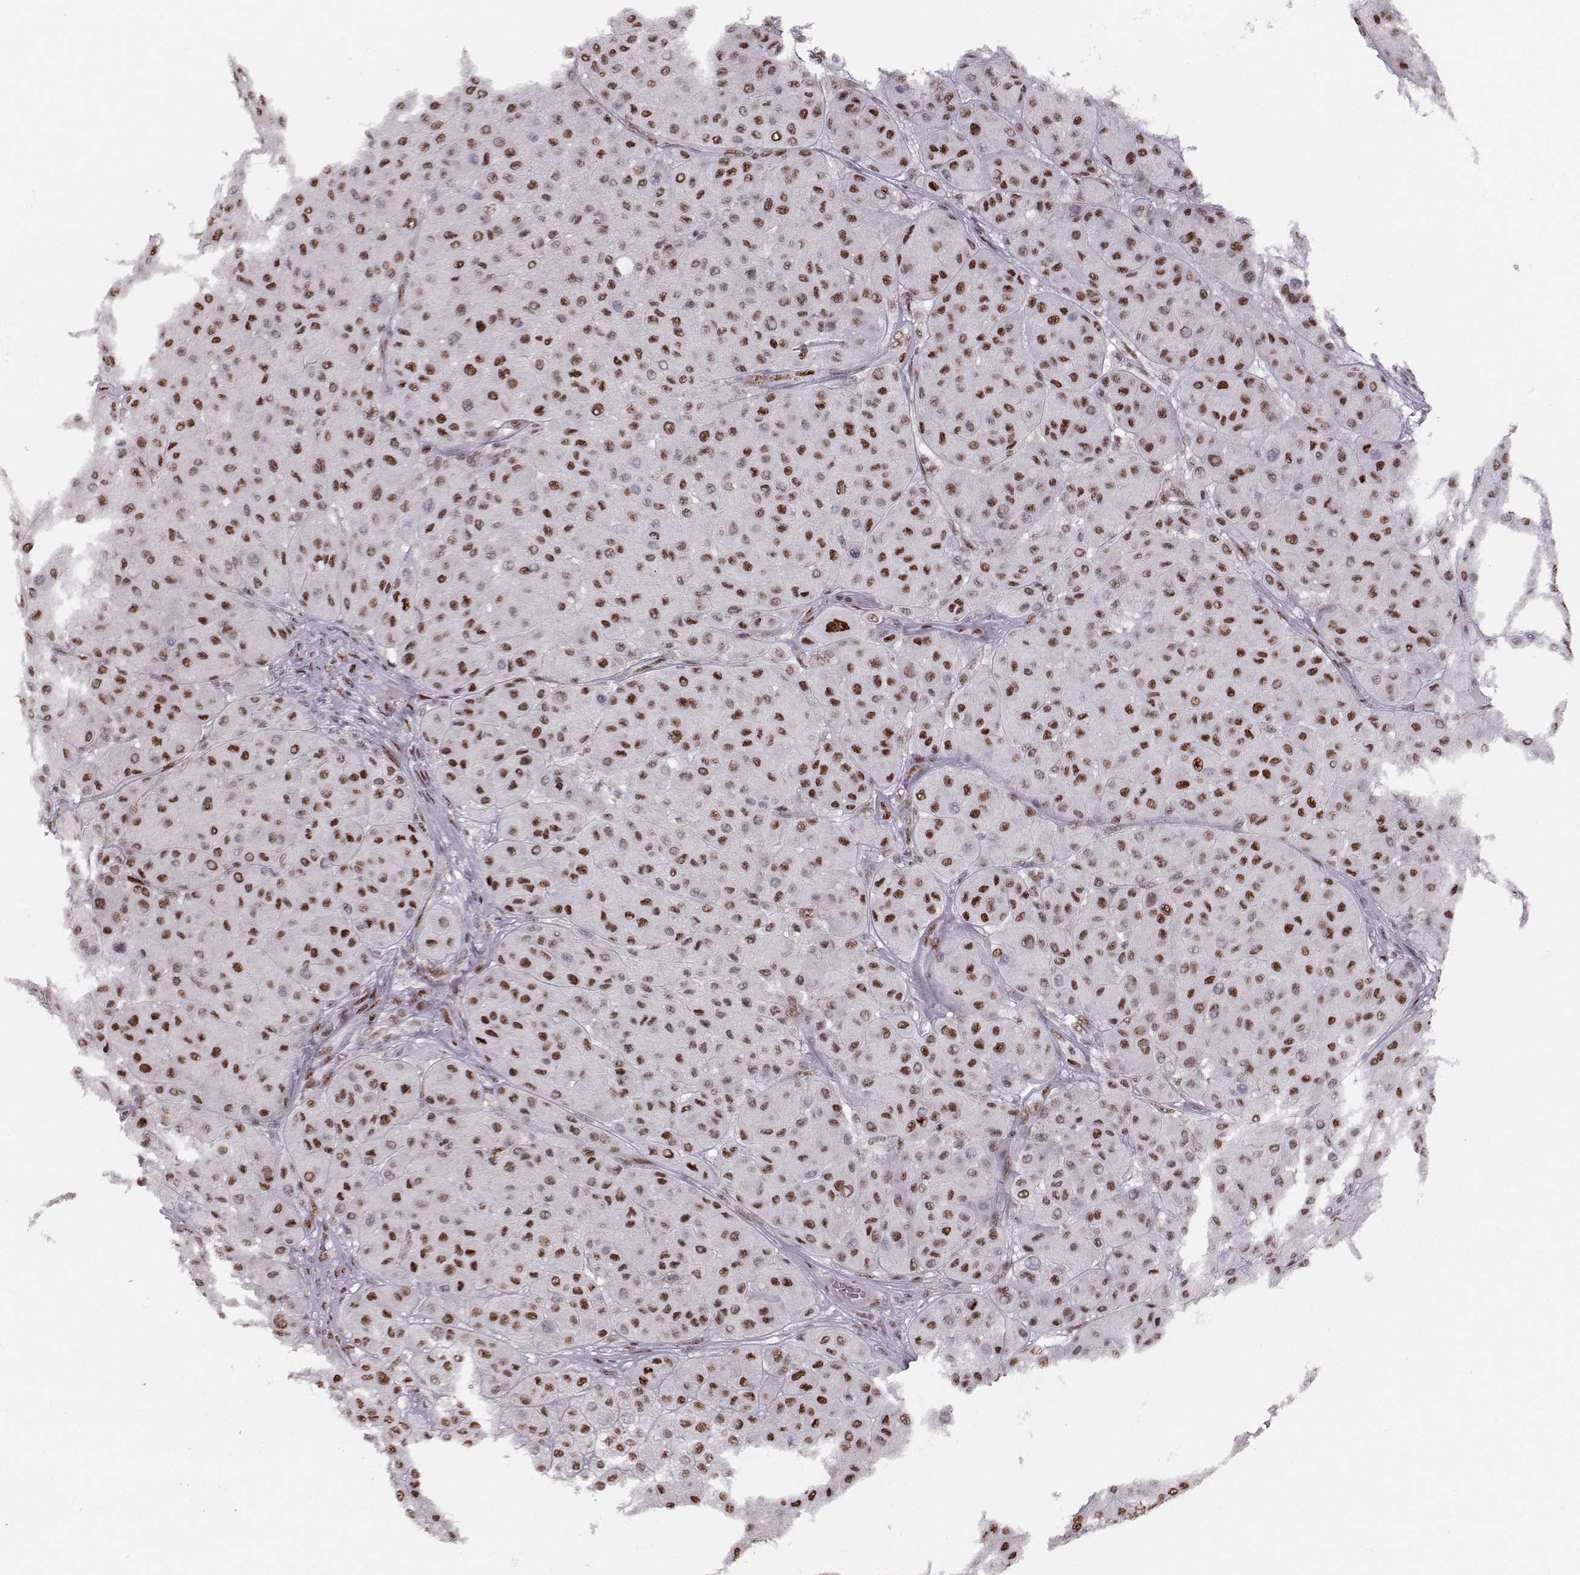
{"staining": {"intensity": "strong", "quantity": "25%-75%", "location": "nuclear"}, "tissue": "melanoma", "cell_type": "Tumor cells", "image_type": "cancer", "snomed": [{"axis": "morphology", "description": "Malignant melanoma, Metastatic site"}, {"axis": "topography", "description": "Smooth muscle"}], "caption": "Strong nuclear staining is present in approximately 25%-75% of tumor cells in melanoma.", "gene": "SNAPC2", "patient": {"sex": "male", "age": 41}}